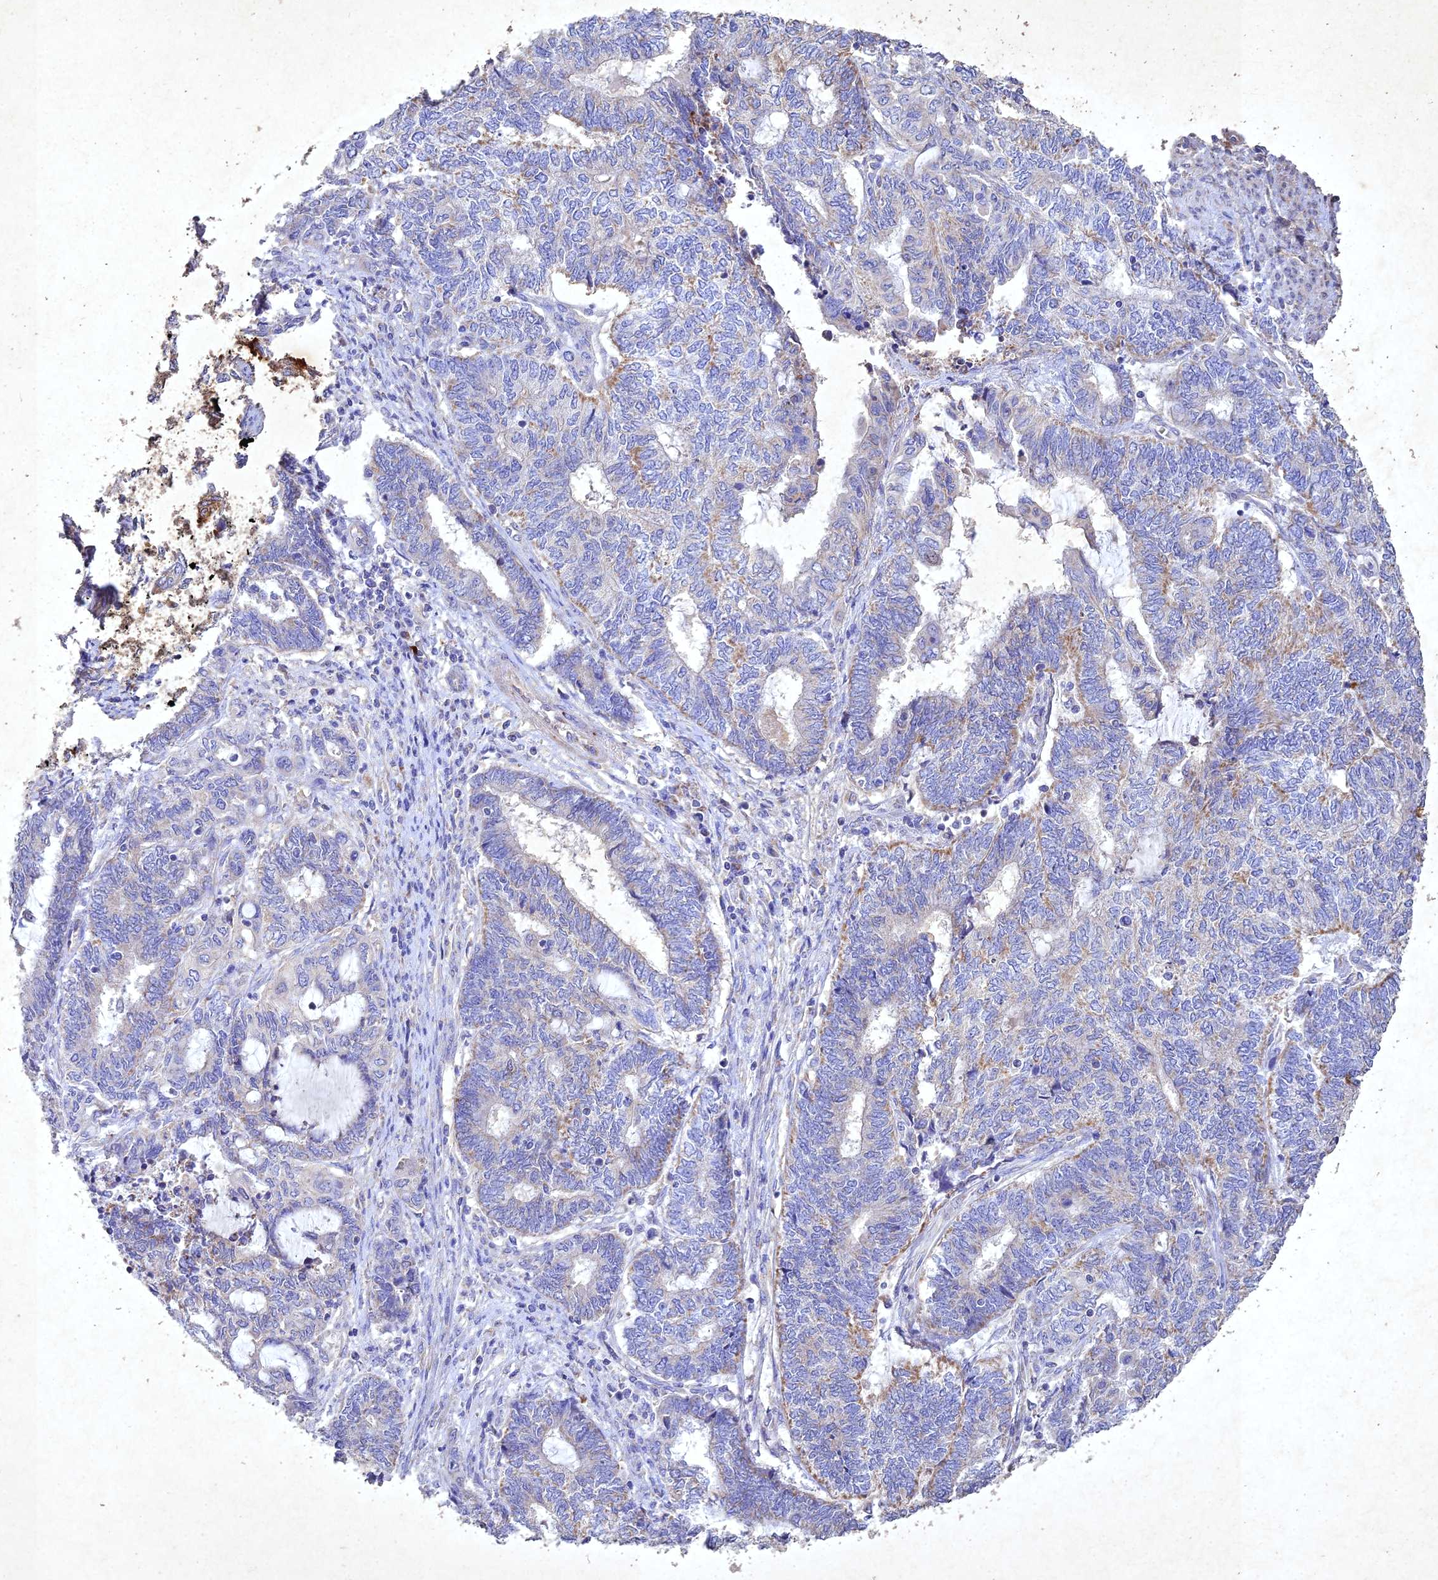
{"staining": {"intensity": "weak", "quantity": "<25%", "location": "cytoplasmic/membranous"}, "tissue": "endometrial cancer", "cell_type": "Tumor cells", "image_type": "cancer", "snomed": [{"axis": "morphology", "description": "Adenocarcinoma, NOS"}, {"axis": "topography", "description": "Uterus"}, {"axis": "topography", "description": "Endometrium"}], "caption": "High magnification brightfield microscopy of endometrial cancer stained with DAB (3,3'-diaminobenzidine) (brown) and counterstained with hematoxylin (blue): tumor cells show no significant positivity. Nuclei are stained in blue.", "gene": "NDUFV1", "patient": {"sex": "female", "age": 70}}